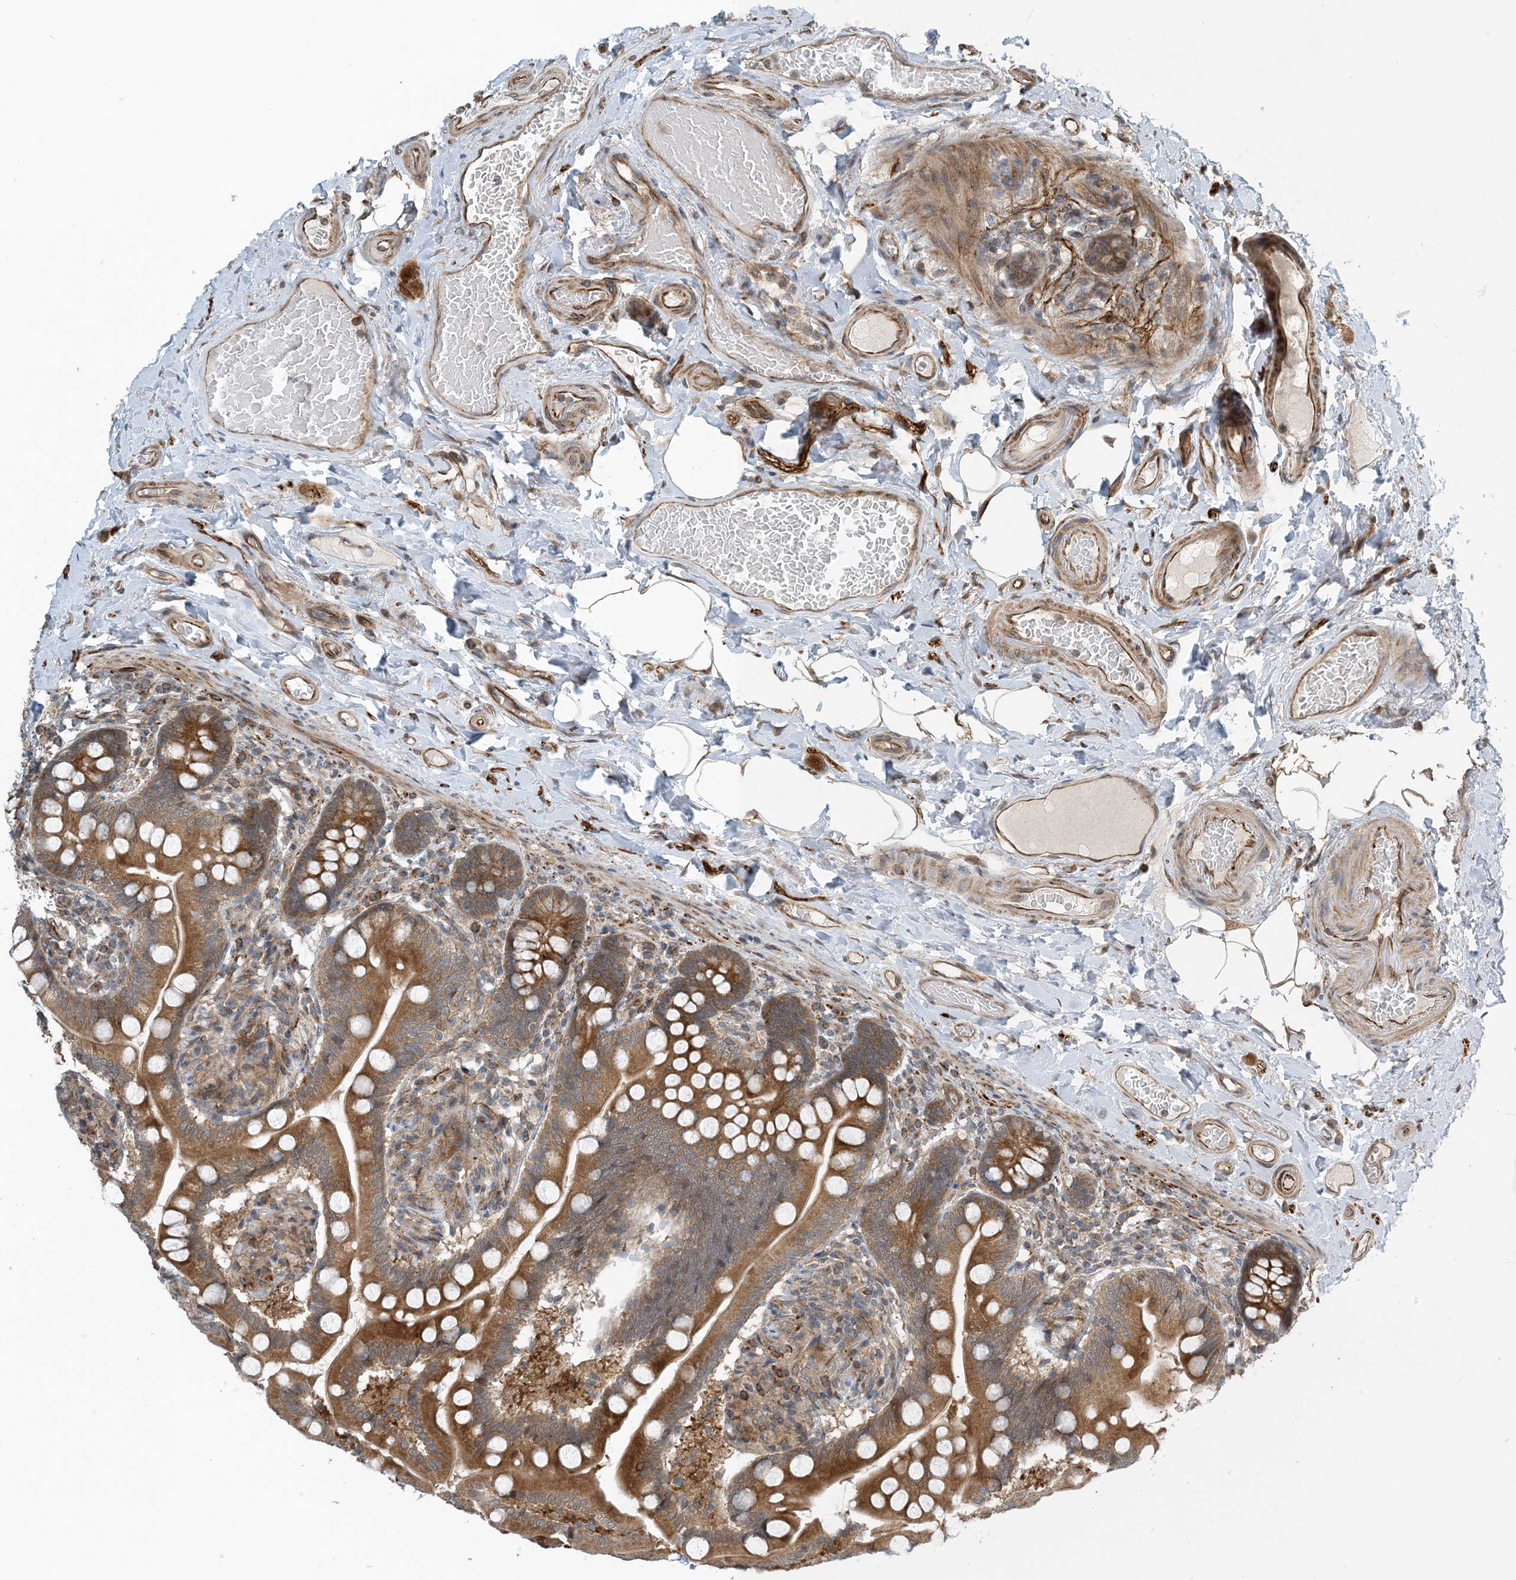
{"staining": {"intensity": "moderate", "quantity": ">75%", "location": "cytoplasmic/membranous"}, "tissue": "small intestine", "cell_type": "Glandular cells", "image_type": "normal", "snomed": [{"axis": "morphology", "description": "Normal tissue, NOS"}, {"axis": "topography", "description": "Small intestine"}], "caption": "Glandular cells display medium levels of moderate cytoplasmic/membranous positivity in approximately >75% of cells in unremarkable human small intestine.", "gene": "ZBTB3", "patient": {"sex": "female", "age": 64}}